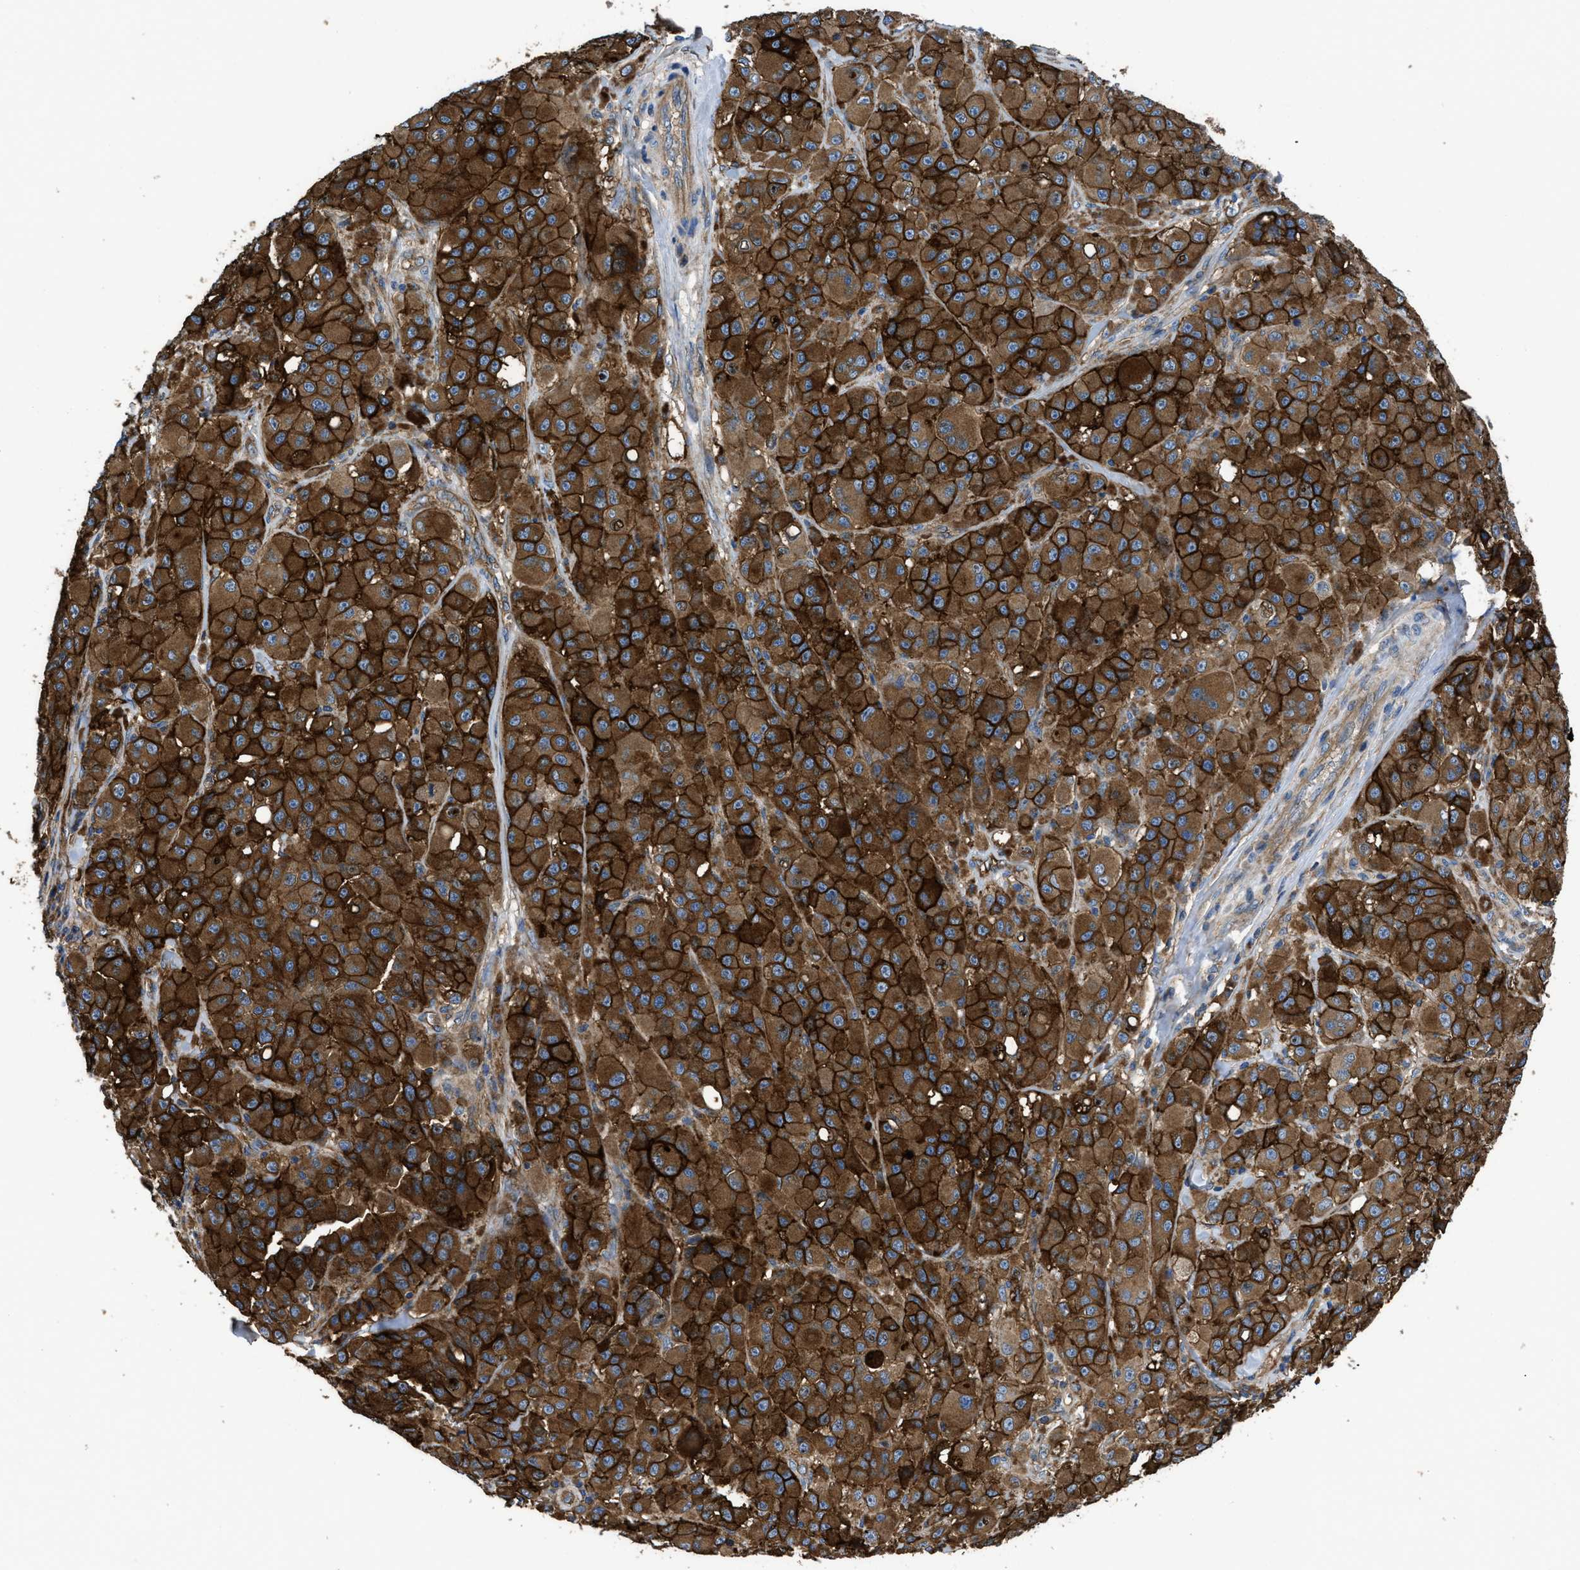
{"staining": {"intensity": "strong", "quantity": ">75%", "location": "cytoplasmic/membranous"}, "tissue": "melanoma", "cell_type": "Tumor cells", "image_type": "cancer", "snomed": [{"axis": "morphology", "description": "Malignant melanoma, NOS"}, {"axis": "topography", "description": "Skin"}], "caption": "There is high levels of strong cytoplasmic/membranous staining in tumor cells of melanoma, as demonstrated by immunohistochemical staining (brown color).", "gene": "NT5E", "patient": {"sex": "male", "age": 84}}